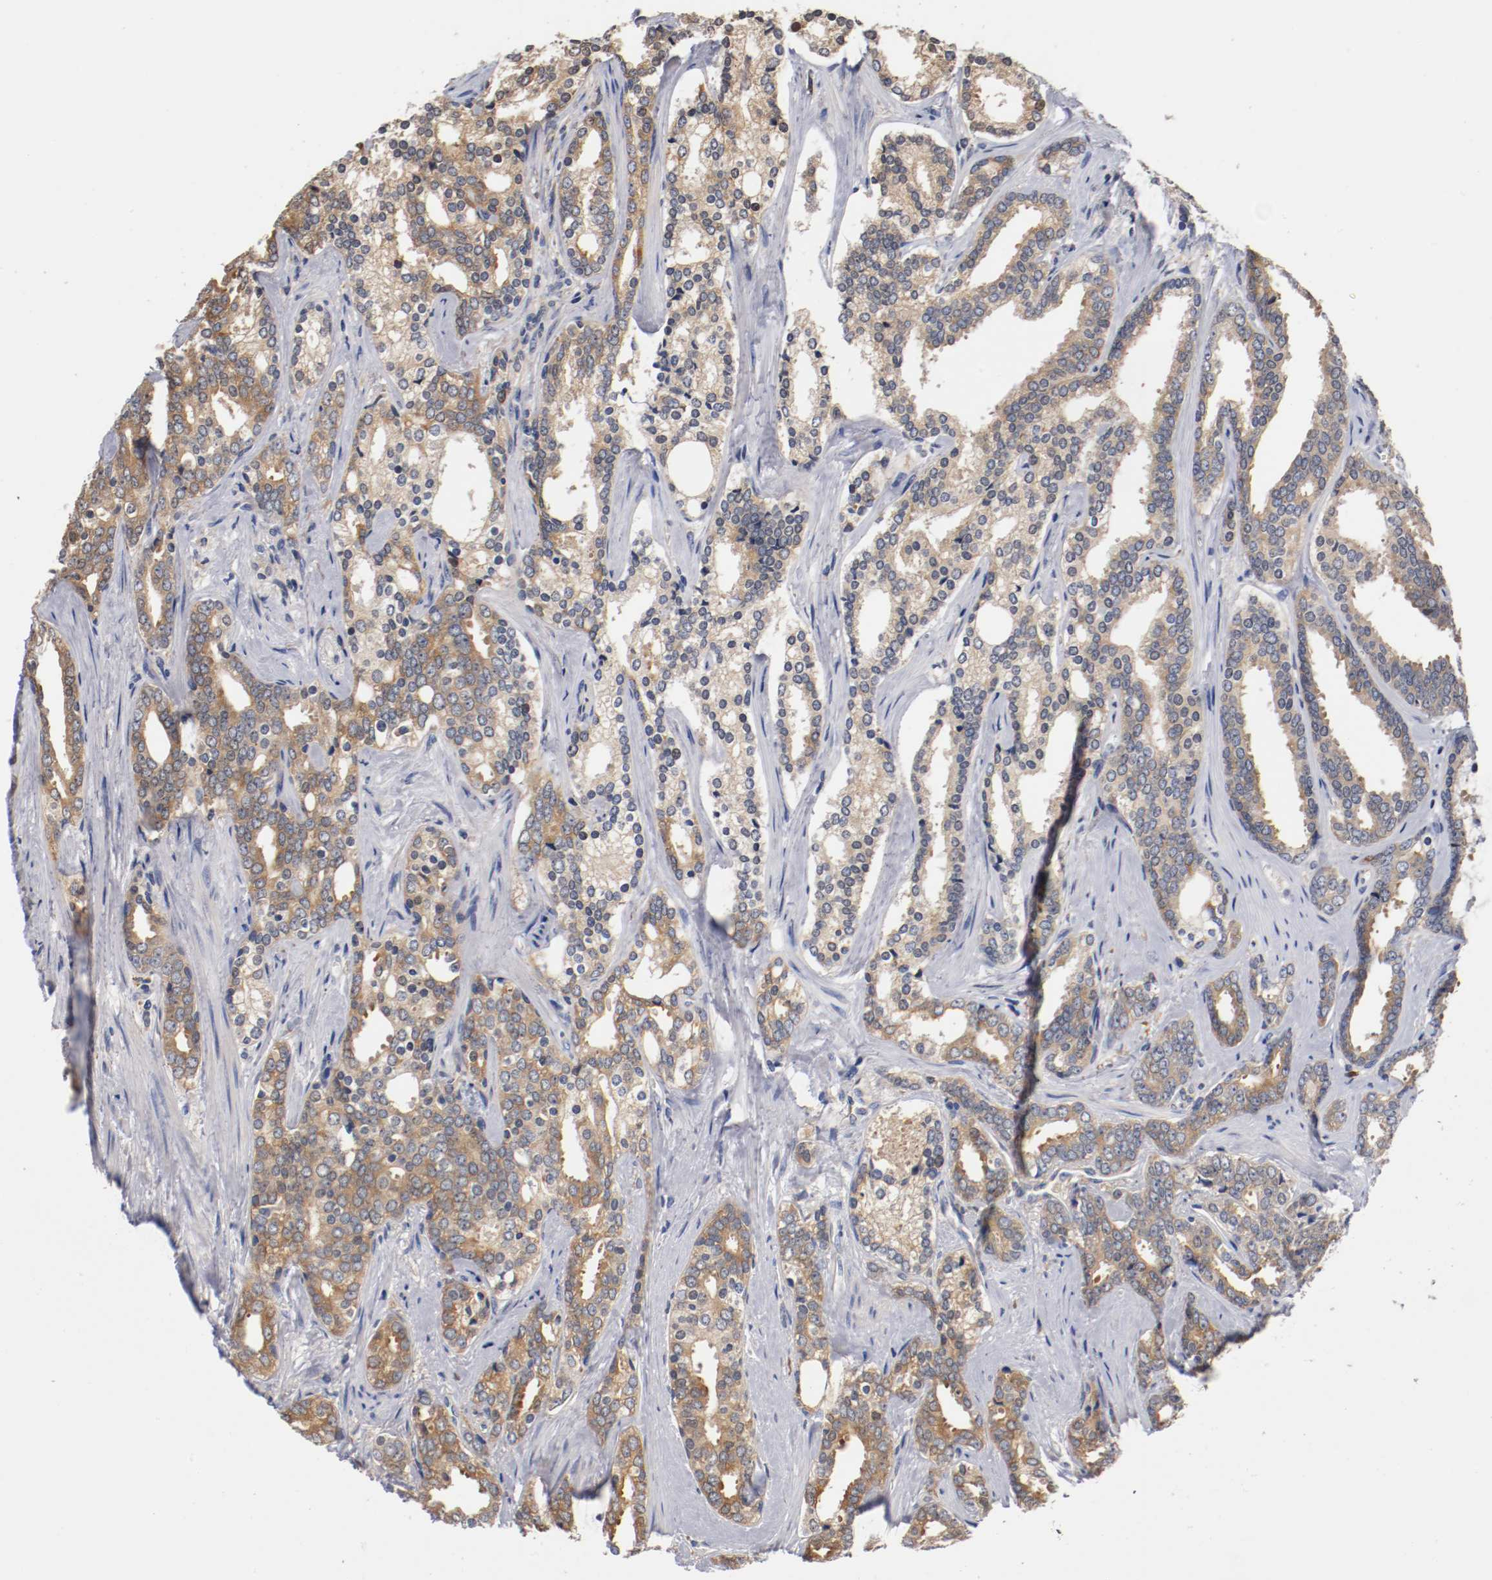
{"staining": {"intensity": "moderate", "quantity": ">75%", "location": "cytoplasmic/membranous"}, "tissue": "prostate cancer", "cell_type": "Tumor cells", "image_type": "cancer", "snomed": [{"axis": "morphology", "description": "Adenocarcinoma, High grade"}, {"axis": "topography", "description": "Prostate"}], "caption": "Immunohistochemistry photomicrograph of neoplastic tissue: human prostate cancer stained using IHC displays medium levels of moderate protein expression localized specifically in the cytoplasmic/membranous of tumor cells, appearing as a cytoplasmic/membranous brown color.", "gene": "TNFSF13", "patient": {"sex": "male", "age": 67}}